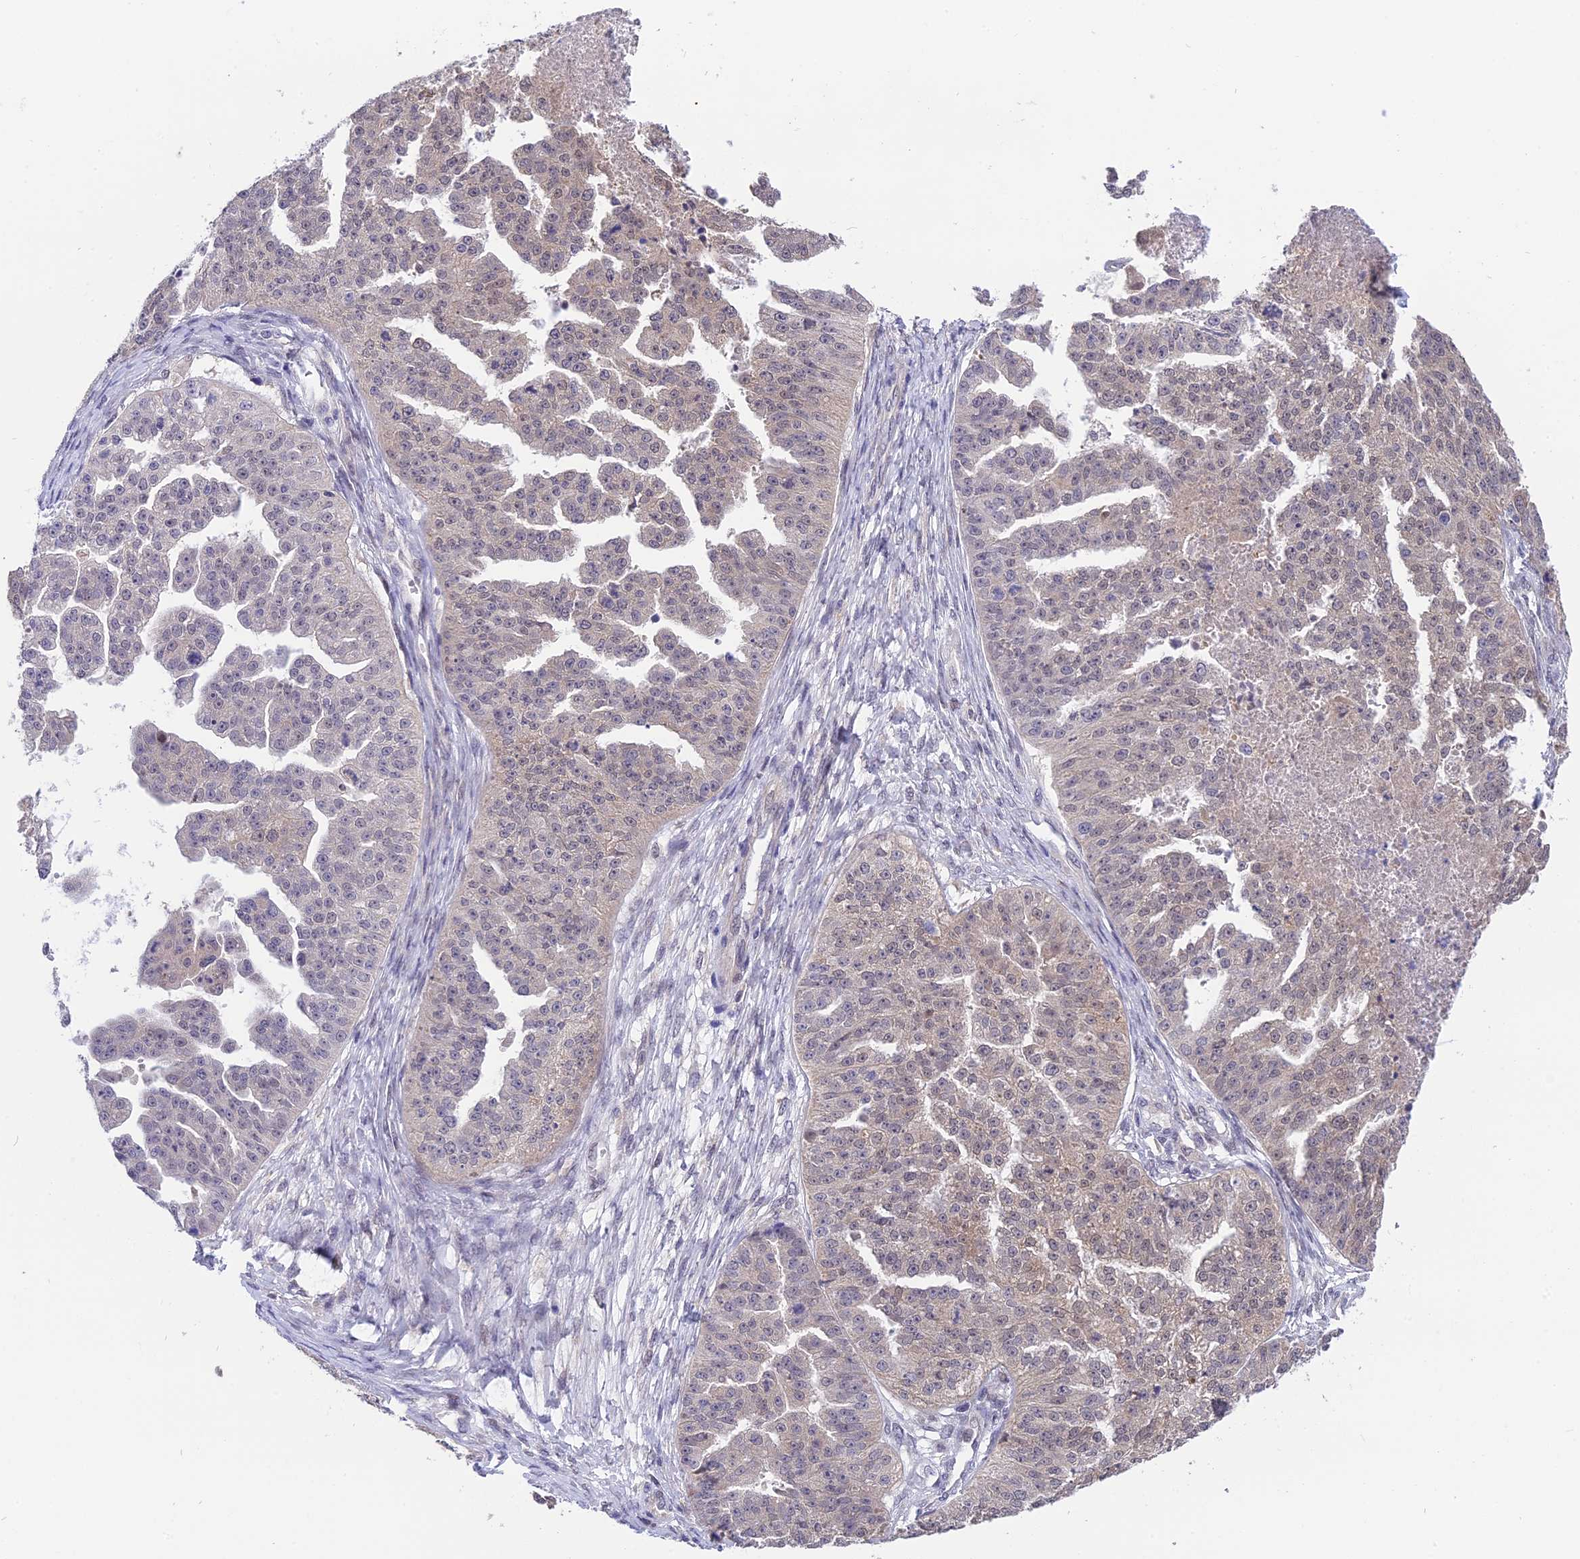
{"staining": {"intensity": "weak", "quantity": "25%-75%", "location": "cytoplasmic/membranous"}, "tissue": "ovarian cancer", "cell_type": "Tumor cells", "image_type": "cancer", "snomed": [{"axis": "morphology", "description": "Cystadenocarcinoma, serous, NOS"}, {"axis": "topography", "description": "Ovary"}], "caption": "Immunohistochemical staining of serous cystadenocarcinoma (ovarian) demonstrates low levels of weak cytoplasmic/membranous positivity in approximately 25%-75% of tumor cells. (Stains: DAB in brown, nuclei in blue, Microscopy: brightfield microscopy at high magnification).", "gene": "KCTD14", "patient": {"sex": "female", "age": 58}}